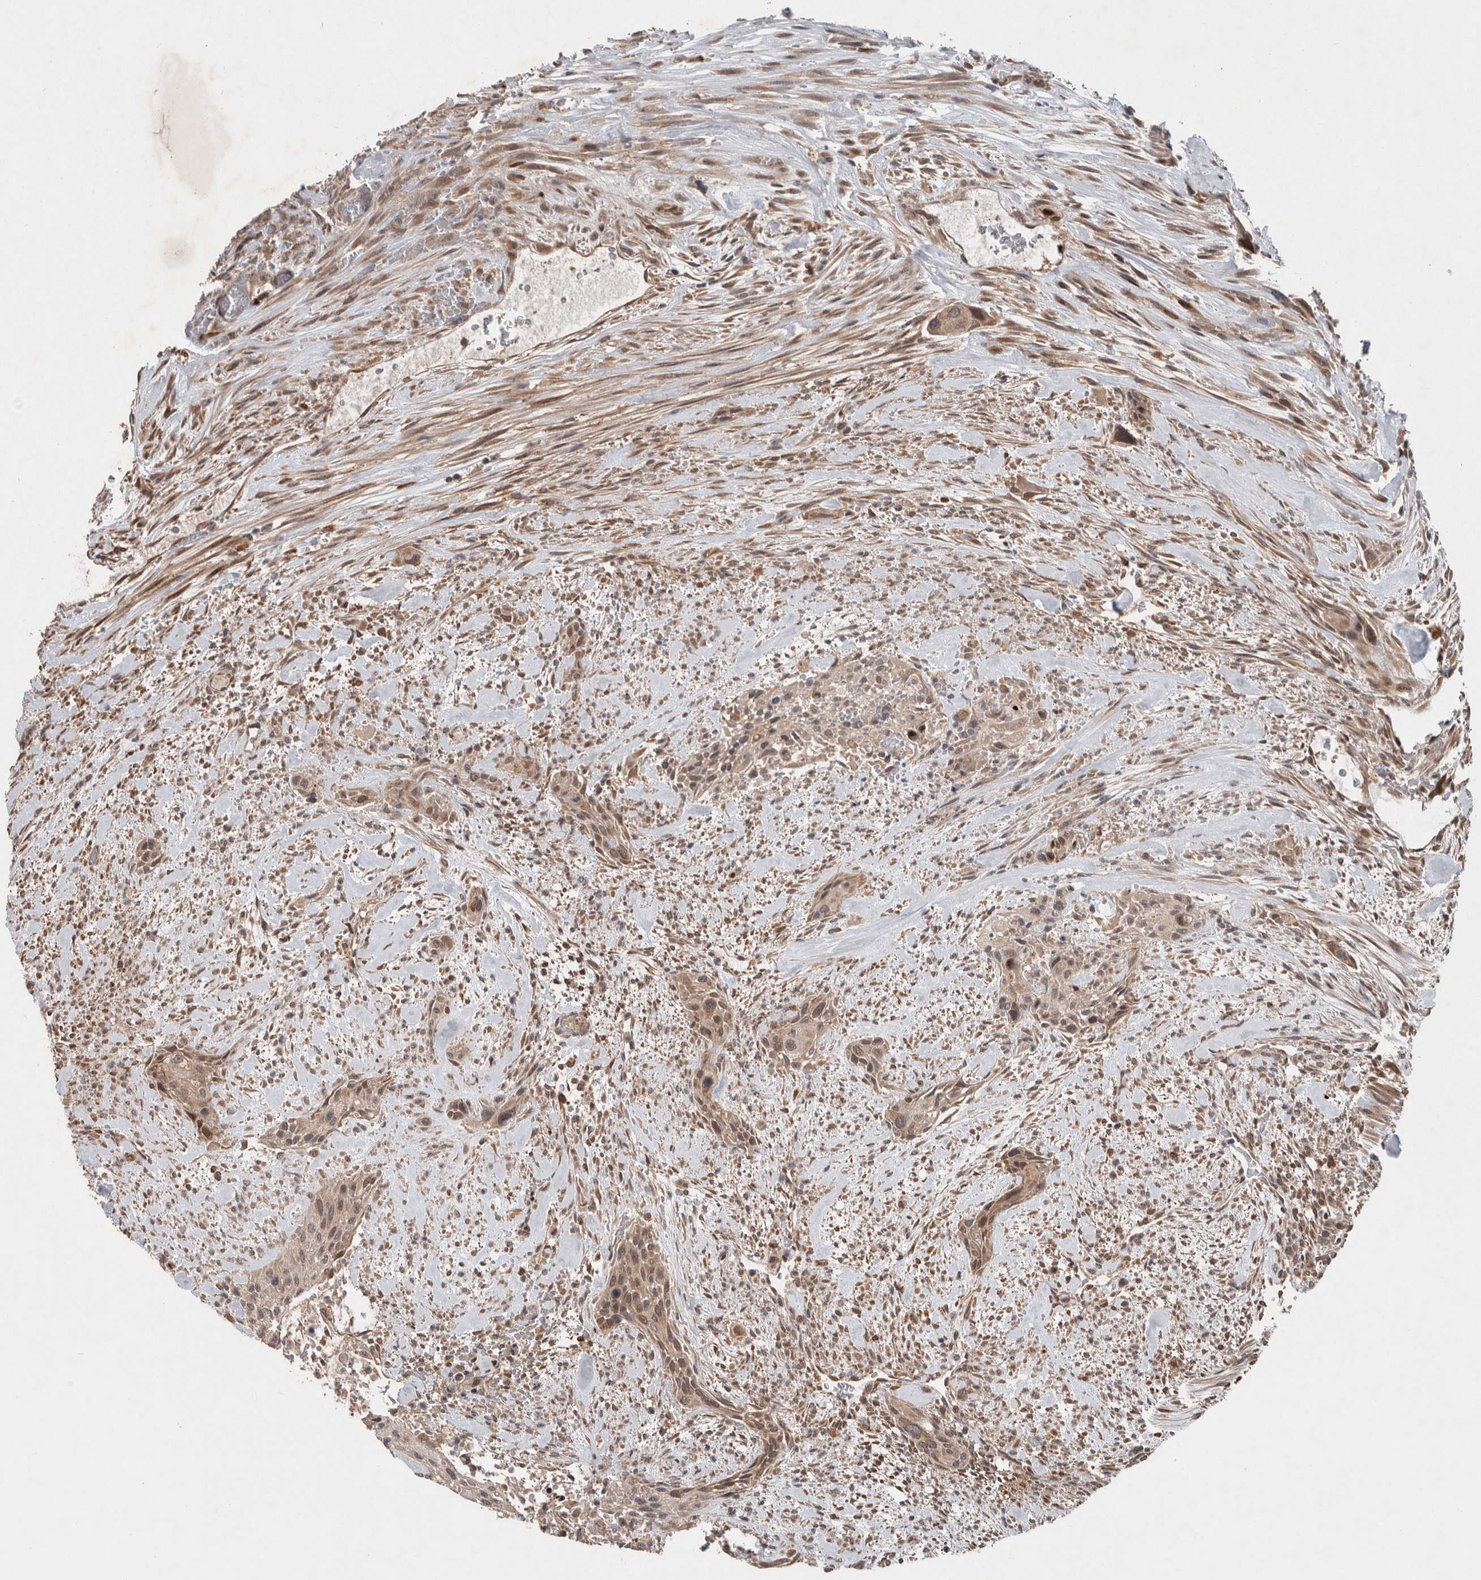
{"staining": {"intensity": "weak", "quantity": ">75%", "location": "cytoplasmic/membranous"}, "tissue": "urothelial cancer", "cell_type": "Tumor cells", "image_type": "cancer", "snomed": [{"axis": "morphology", "description": "Urothelial carcinoma, High grade"}, {"axis": "topography", "description": "Urinary bladder"}], "caption": "Urothelial cancer stained with IHC displays weak cytoplasmic/membranous expression in approximately >75% of tumor cells.", "gene": "GIMAP6", "patient": {"sex": "male", "age": 35}}